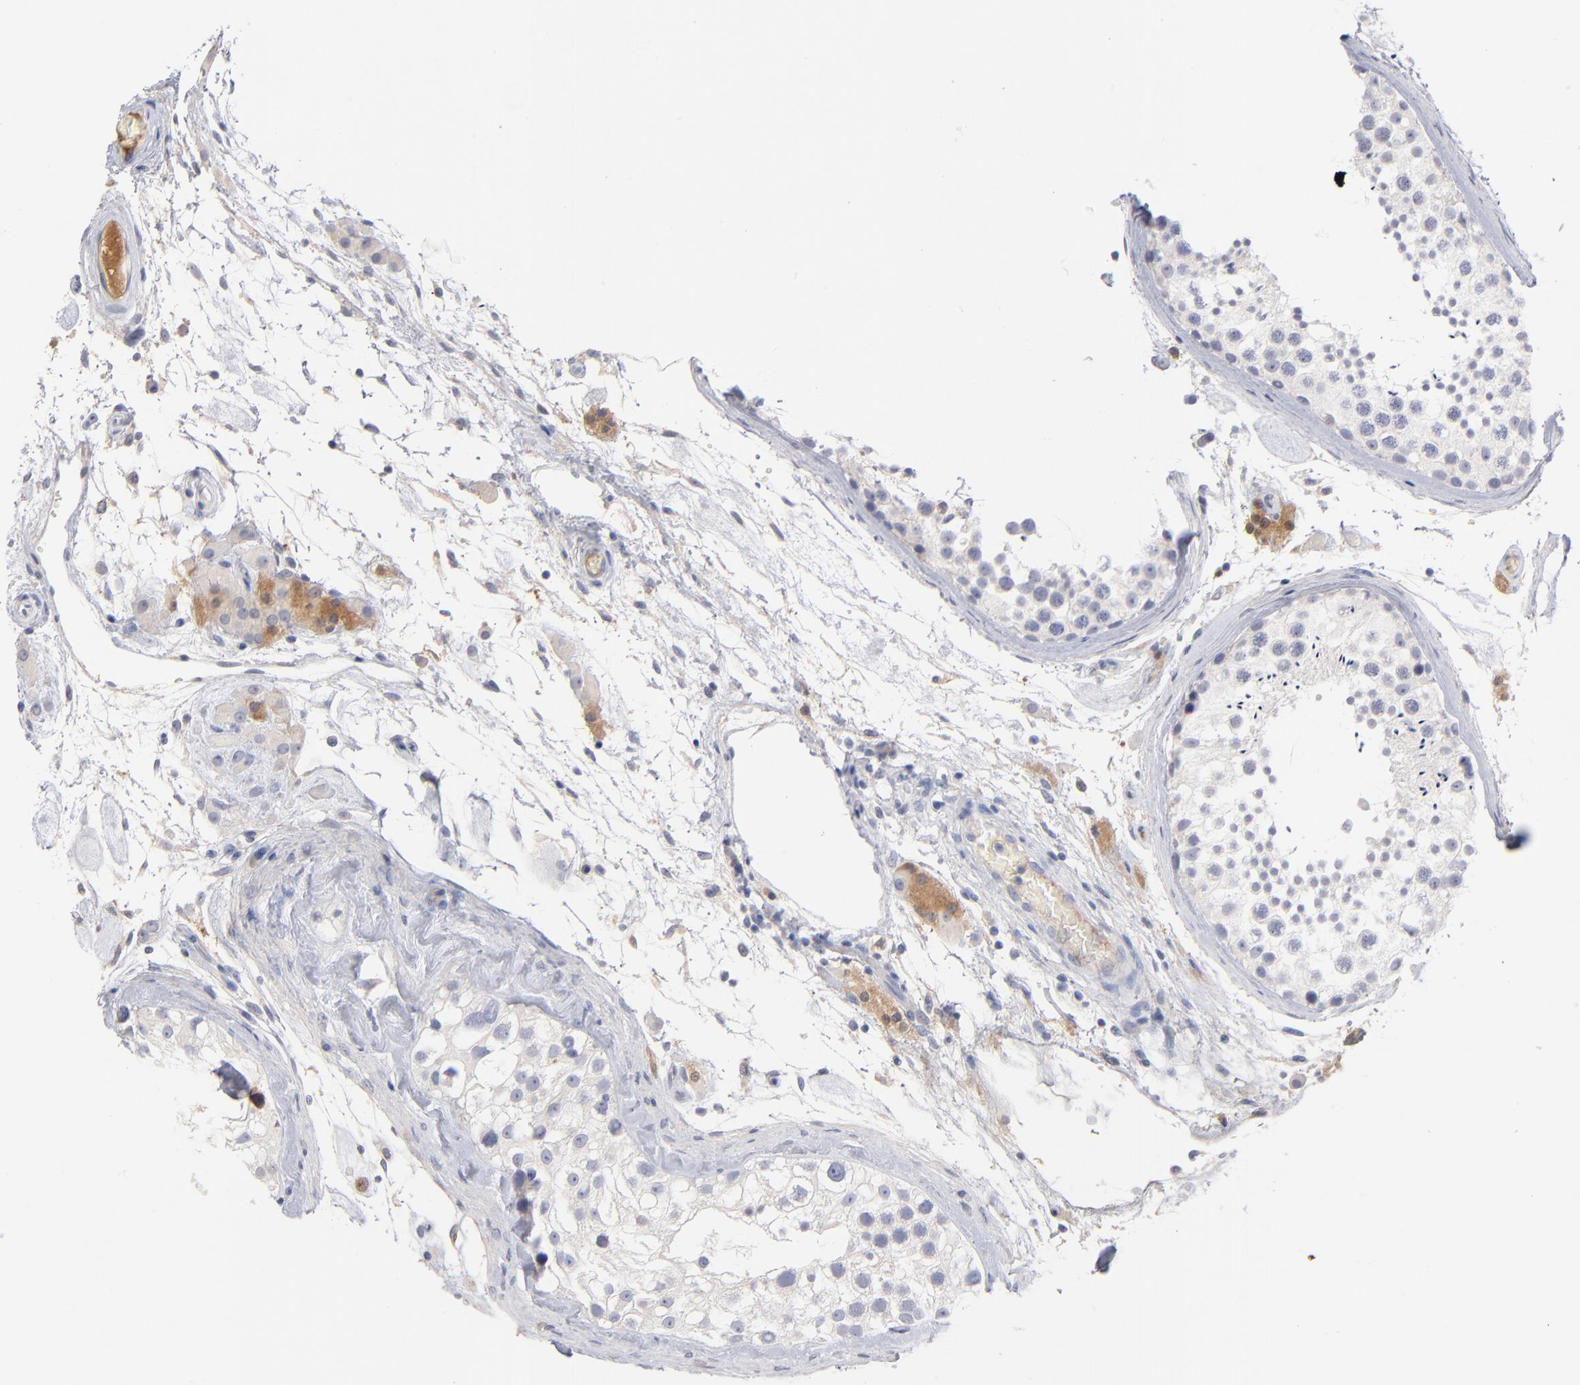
{"staining": {"intensity": "negative", "quantity": "none", "location": "none"}, "tissue": "testis", "cell_type": "Cells in seminiferous ducts", "image_type": "normal", "snomed": [{"axis": "morphology", "description": "Normal tissue, NOS"}, {"axis": "topography", "description": "Testis"}], "caption": "An immunohistochemistry (IHC) micrograph of unremarkable testis is shown. There is no staining in cells in seminiferous ducts of testis.", "gene": "F12", "patient": {"sex": "male", "age": 46}}